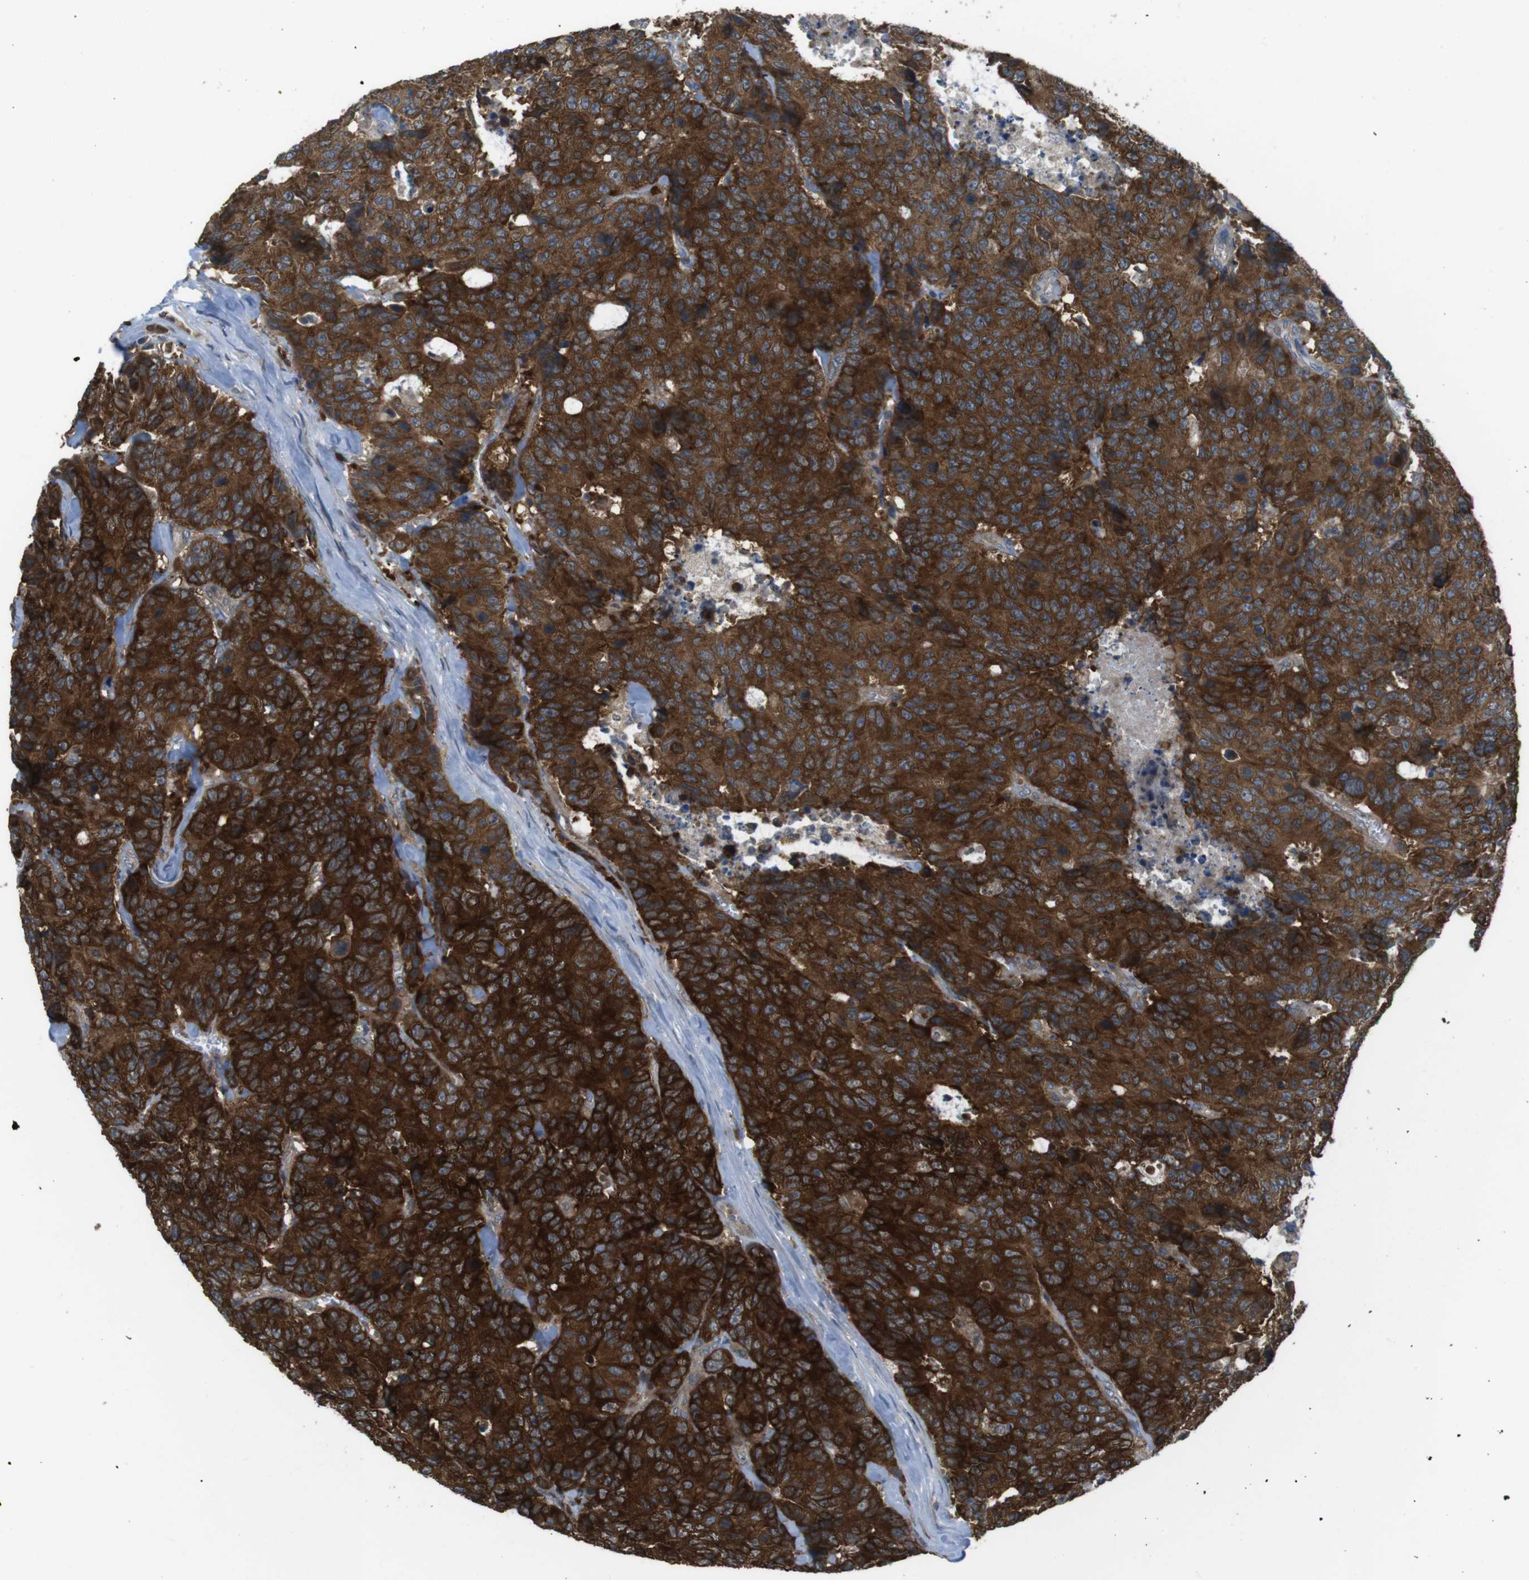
{"staining": {"intensity": "strong", "quantity": ">75%", "location": "cytoplasmic/membranous"}, "tissue": "colorectal cancer", "cell_type": "Tumor cells", "image_type": "cancer", "snomed": [{"axis": "morphology", "description": "Adenocarcinoma, NOS"}, {"axis": "topography", "description": "Colon"}], "caption": "IHC staining of colorectal cancer, which displays high levels of strong cytoplasmic/membranous positivity in about >75% of tumor cells indicating strong cytoplasmic/membranous protein positivity. The staining was performed using DAB (brown) for protein detection and nuclei were counterstained in hematoxylin (blue).", "gene": "MTHFD1", "patient": {"sex": "female", "age": 86}}